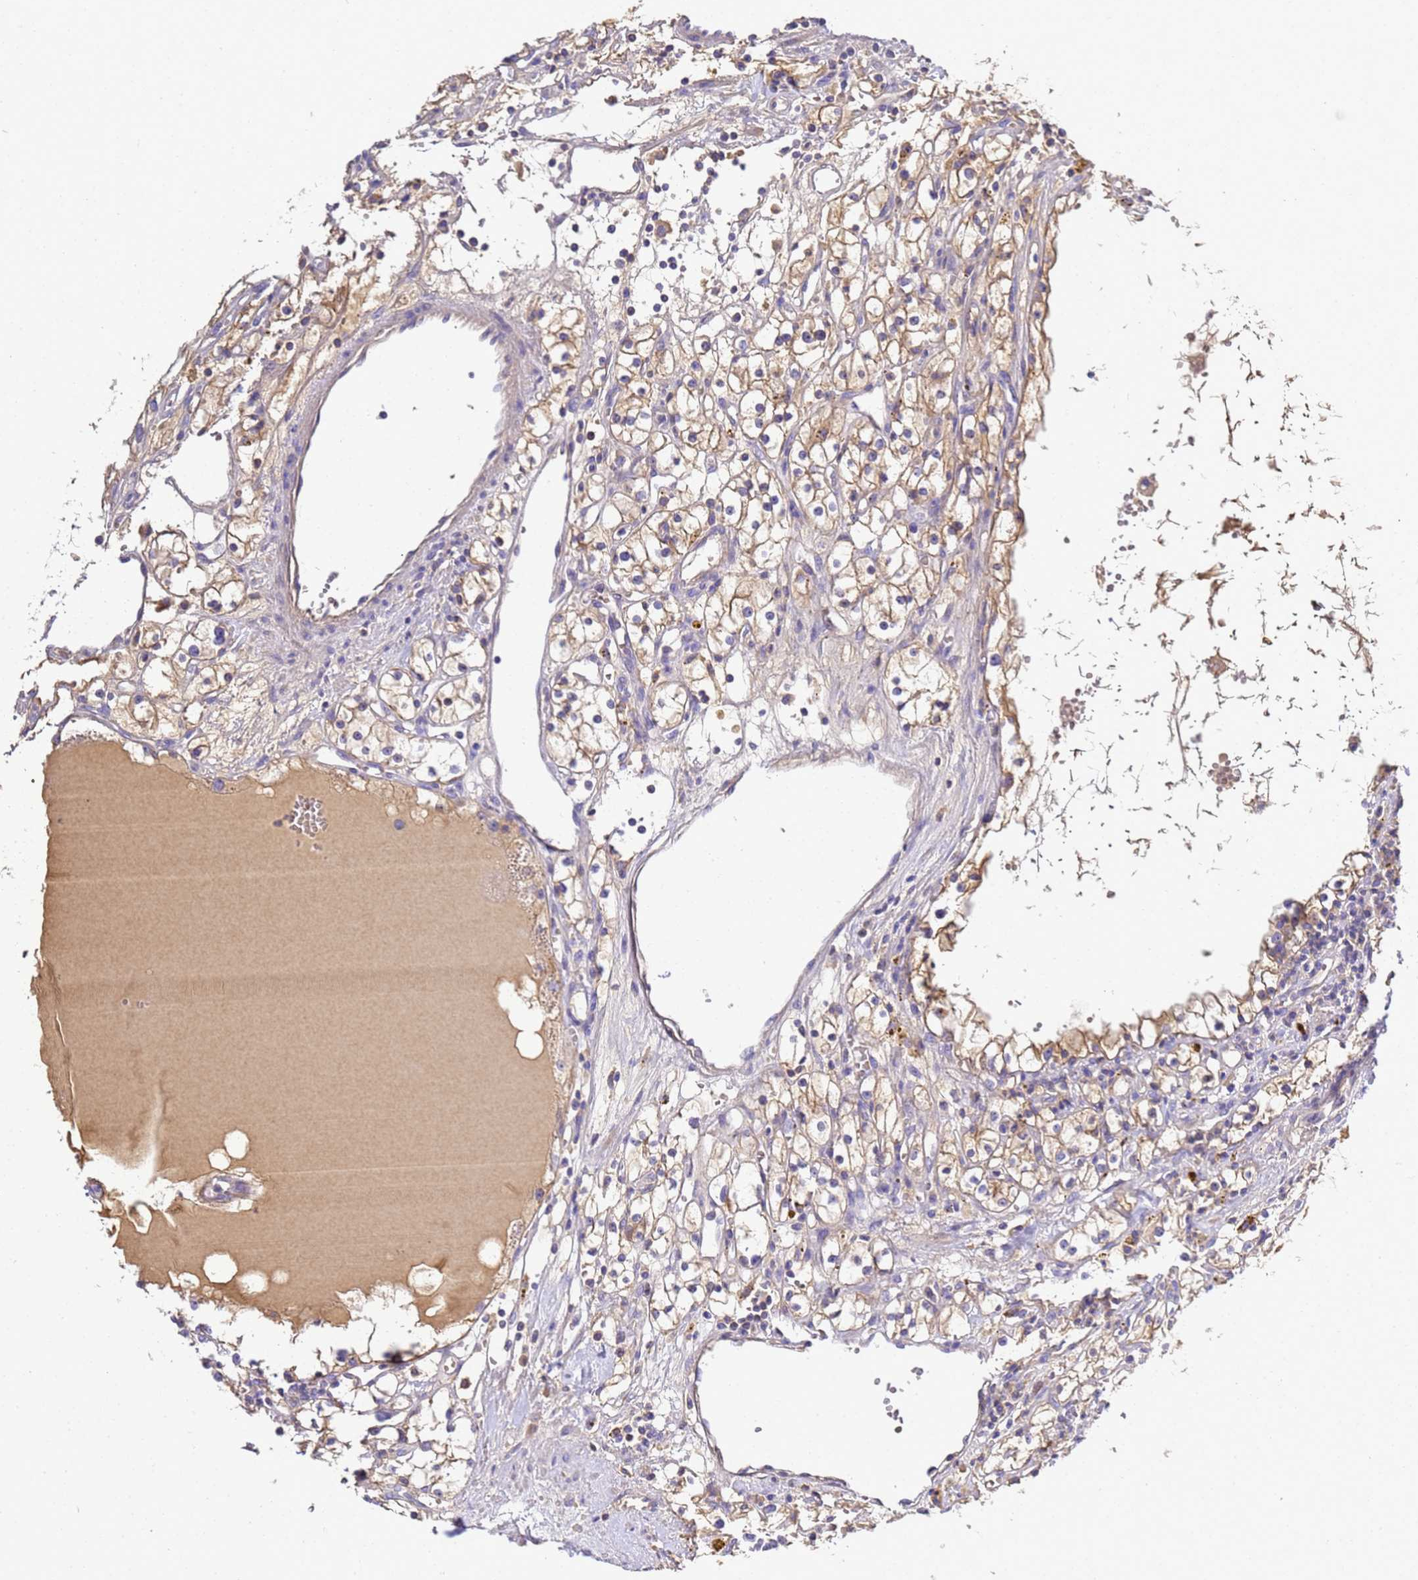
{"staining": {"intensity": "weak", "quantity": "25%-75%", "location": "cytoplasmic/membranous"}, "tissue": "renal cancer", "cell_type": "Tumor cells", "image_type": "cancer", "snomed": [{"axis": "morphology", "description": "Adenocarcinoma, NOS"}, {"axis": "topography", "description": "Kidney"}], "caption": "Protein staining exhibits weak cytoplasmic/membranous staining in about 25%-75% of tumor cells in adenocarcinoma (renal).", "gene": "TBCD", "patient": {"sex": "male", "age": 56}}